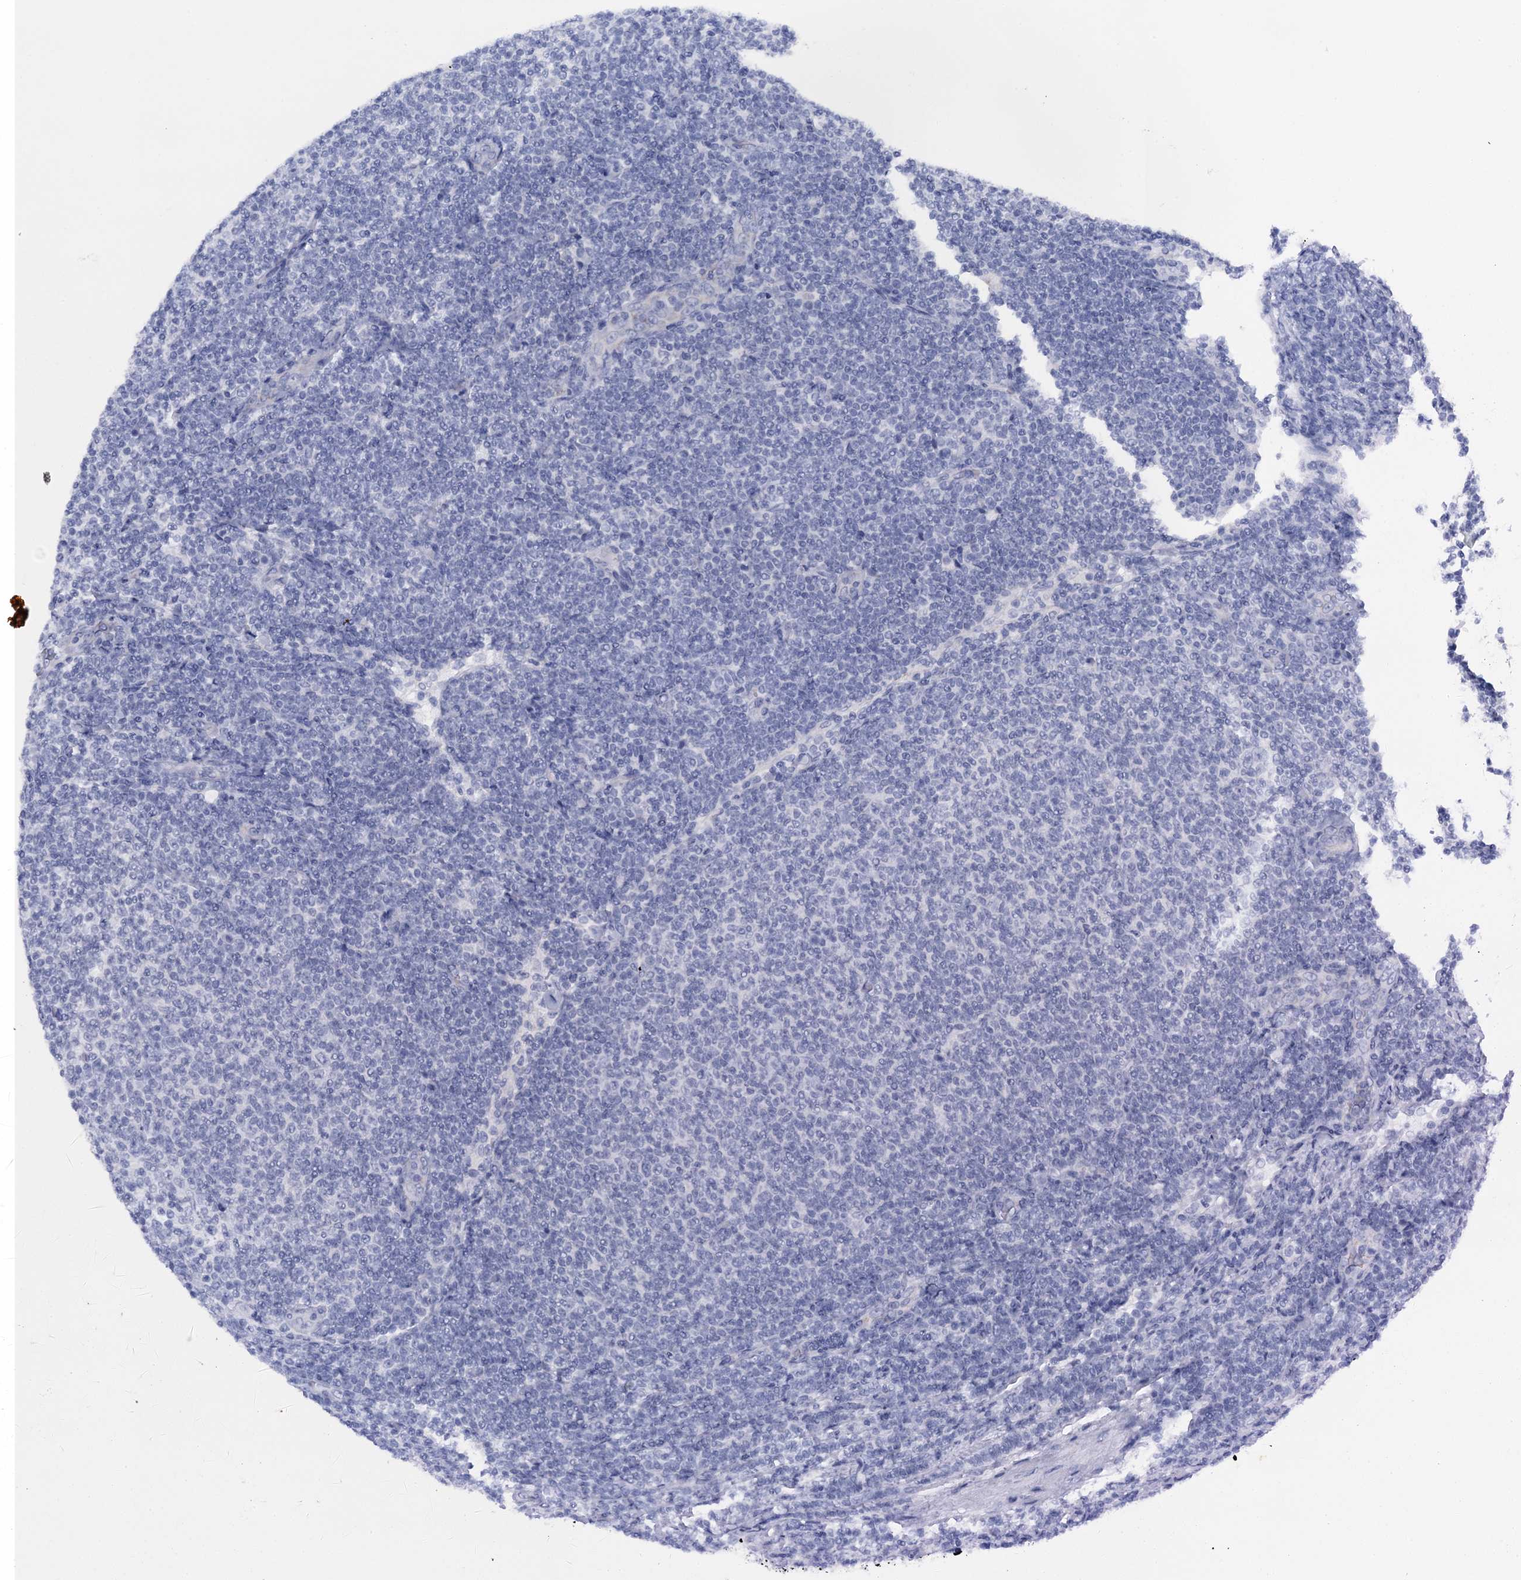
{"staining": {"intensity": "negative", "quantity": "none", "location": "none"}, "tissue": "lymphoma", "cell_type": "Tumor cells", "image_type": "cancer", "snomed": [{"axis": "morphology", "description": "Malignant lymphoma, non-Hodgkin's type, Low grade"}, {"axis": "topography", "description": "Lymph node"}], "caption": "An immunohistochemistry (IHC) histopathology image of lymphoma is shown. There is no staining in tumor cells of lymphoma.", "gene": "CALML5", "patient": {"sex": "male", "age": 66}}